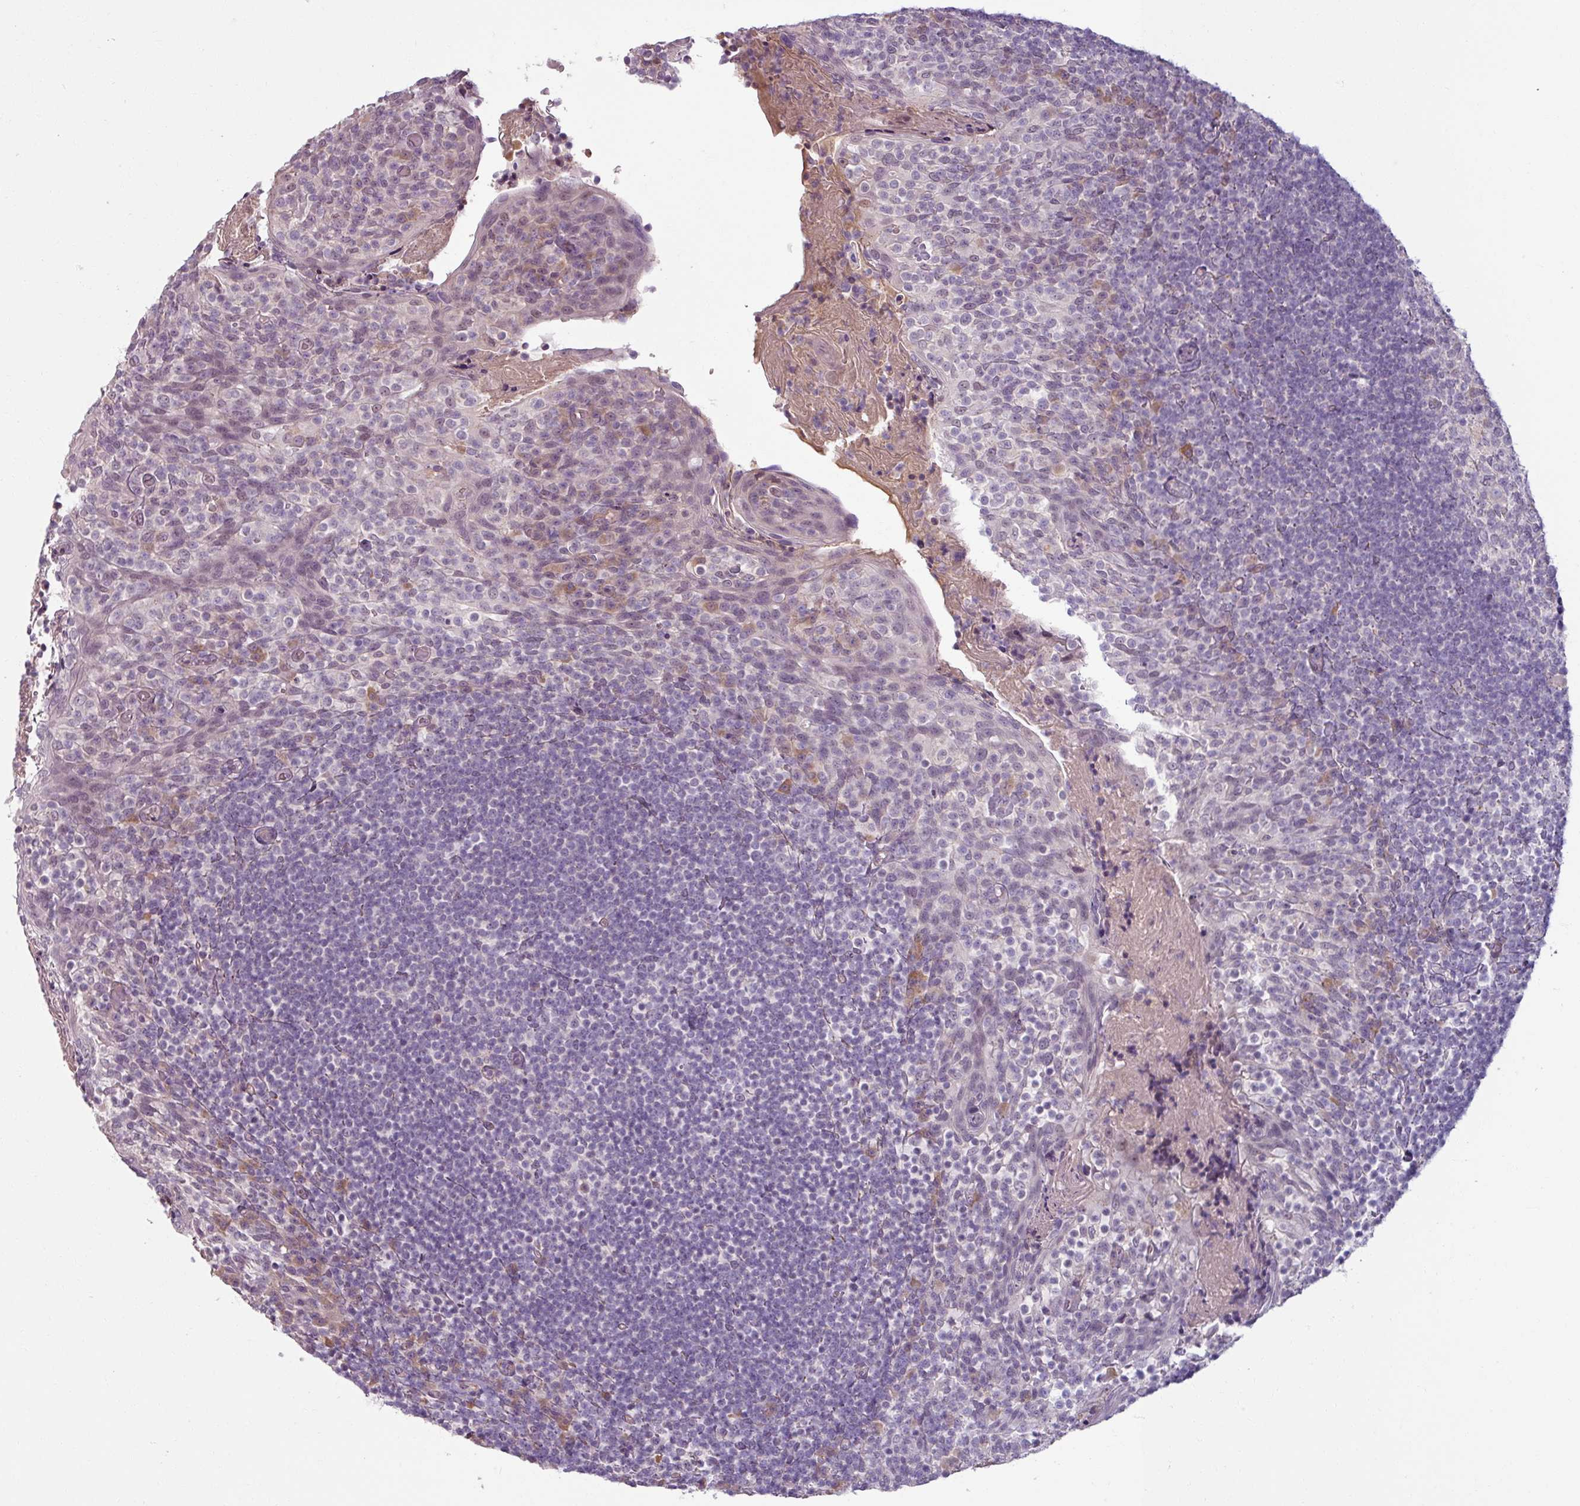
{"staining": {"intensity": "weak", "quantity": "<25%", "location": "nuclear"}, "tissue": "tonsil", "cell_type": "Germinal center cells", "image_type": "normal", "snomed": [{"axis": "morphology", "description": "Normal tissue, NOS"}, {"axis": "topography", "description": "Tonsil"}], "caption": "Image shows no protein expression in germinal center cells of benign tonsil.", "gene": "UVSSA", "patient": {"sex": "female", "age": 10}}